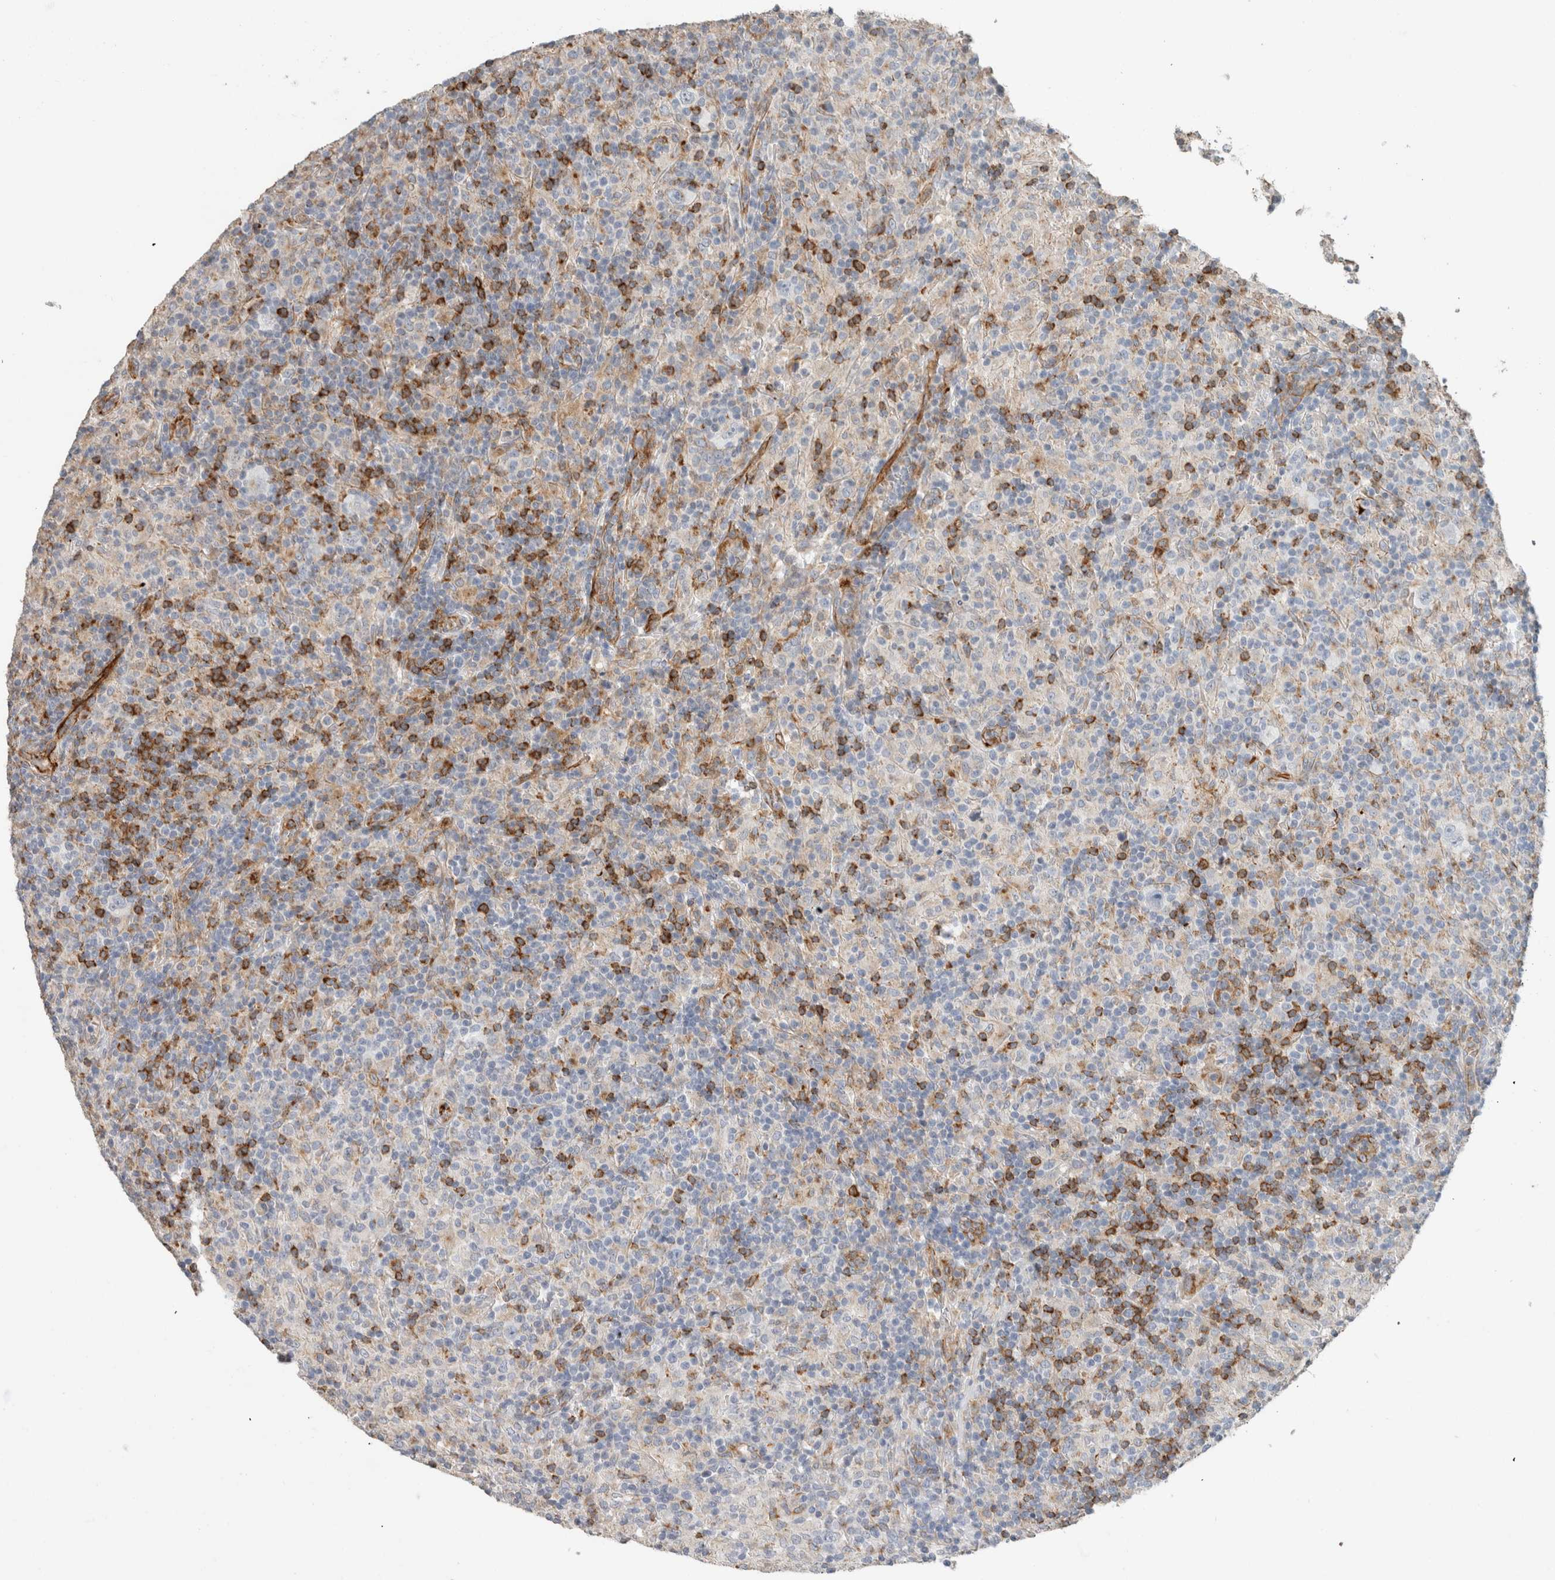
{"staining": {"intensity": "negative", "quantity": "none", "location": "none"}, "tissue": "lymphoma", "cell_type": "Tumor cells", "image_type": "cancer", "snomed": [{"axis": "morphology", "description": "Hodgkin's disease, NOS"}, {"axis": "topography", "description": "Lymph node"}], "caption": "Immunohistochemistry of human Hodgkin's disease demonstrates no staining in tumor cells.", "gene": "LY86", "patient": {"sex": "male", "age": 70}}